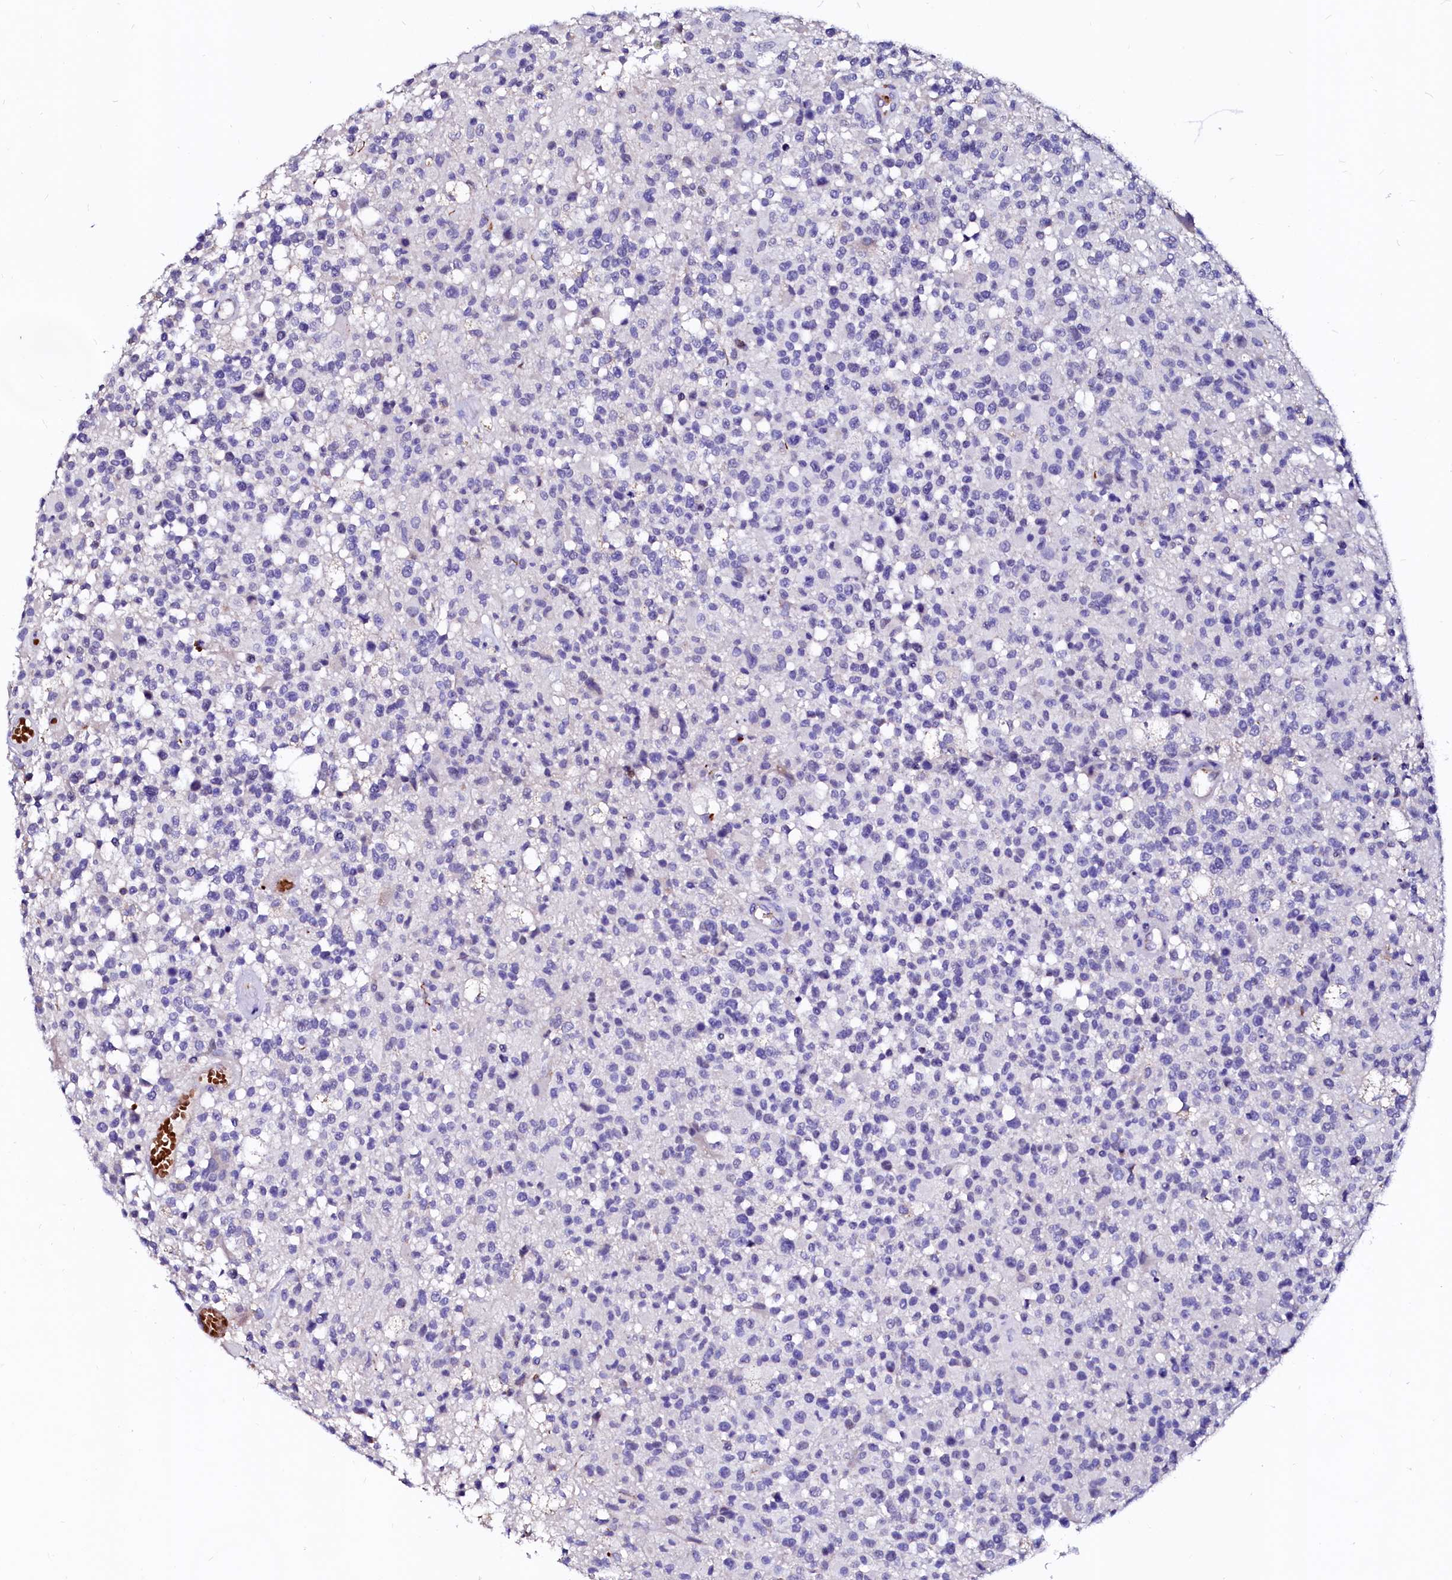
{"staining": {"intensity": "negative", "quantity": "none", "location": "none"}, "tissue": "glioma", "cell_type": "Tumor cells", "image_type": "cancer", "snomed": [{"axis": "morphology", "description": "Glioma, malignant, High grade"}, {"axis": "morphology", "description": "Glioblastoma, NOS"}, {"axis": "topography", "description": "Brain"}], "caption": "A high-resolution image shows immunohistochemistry staining of malignant glioma (high-grade), which reveals no significant positivity in tumor cells.", "gene": "RAB27A", "patient": {"sex": "male", "age": 60}}